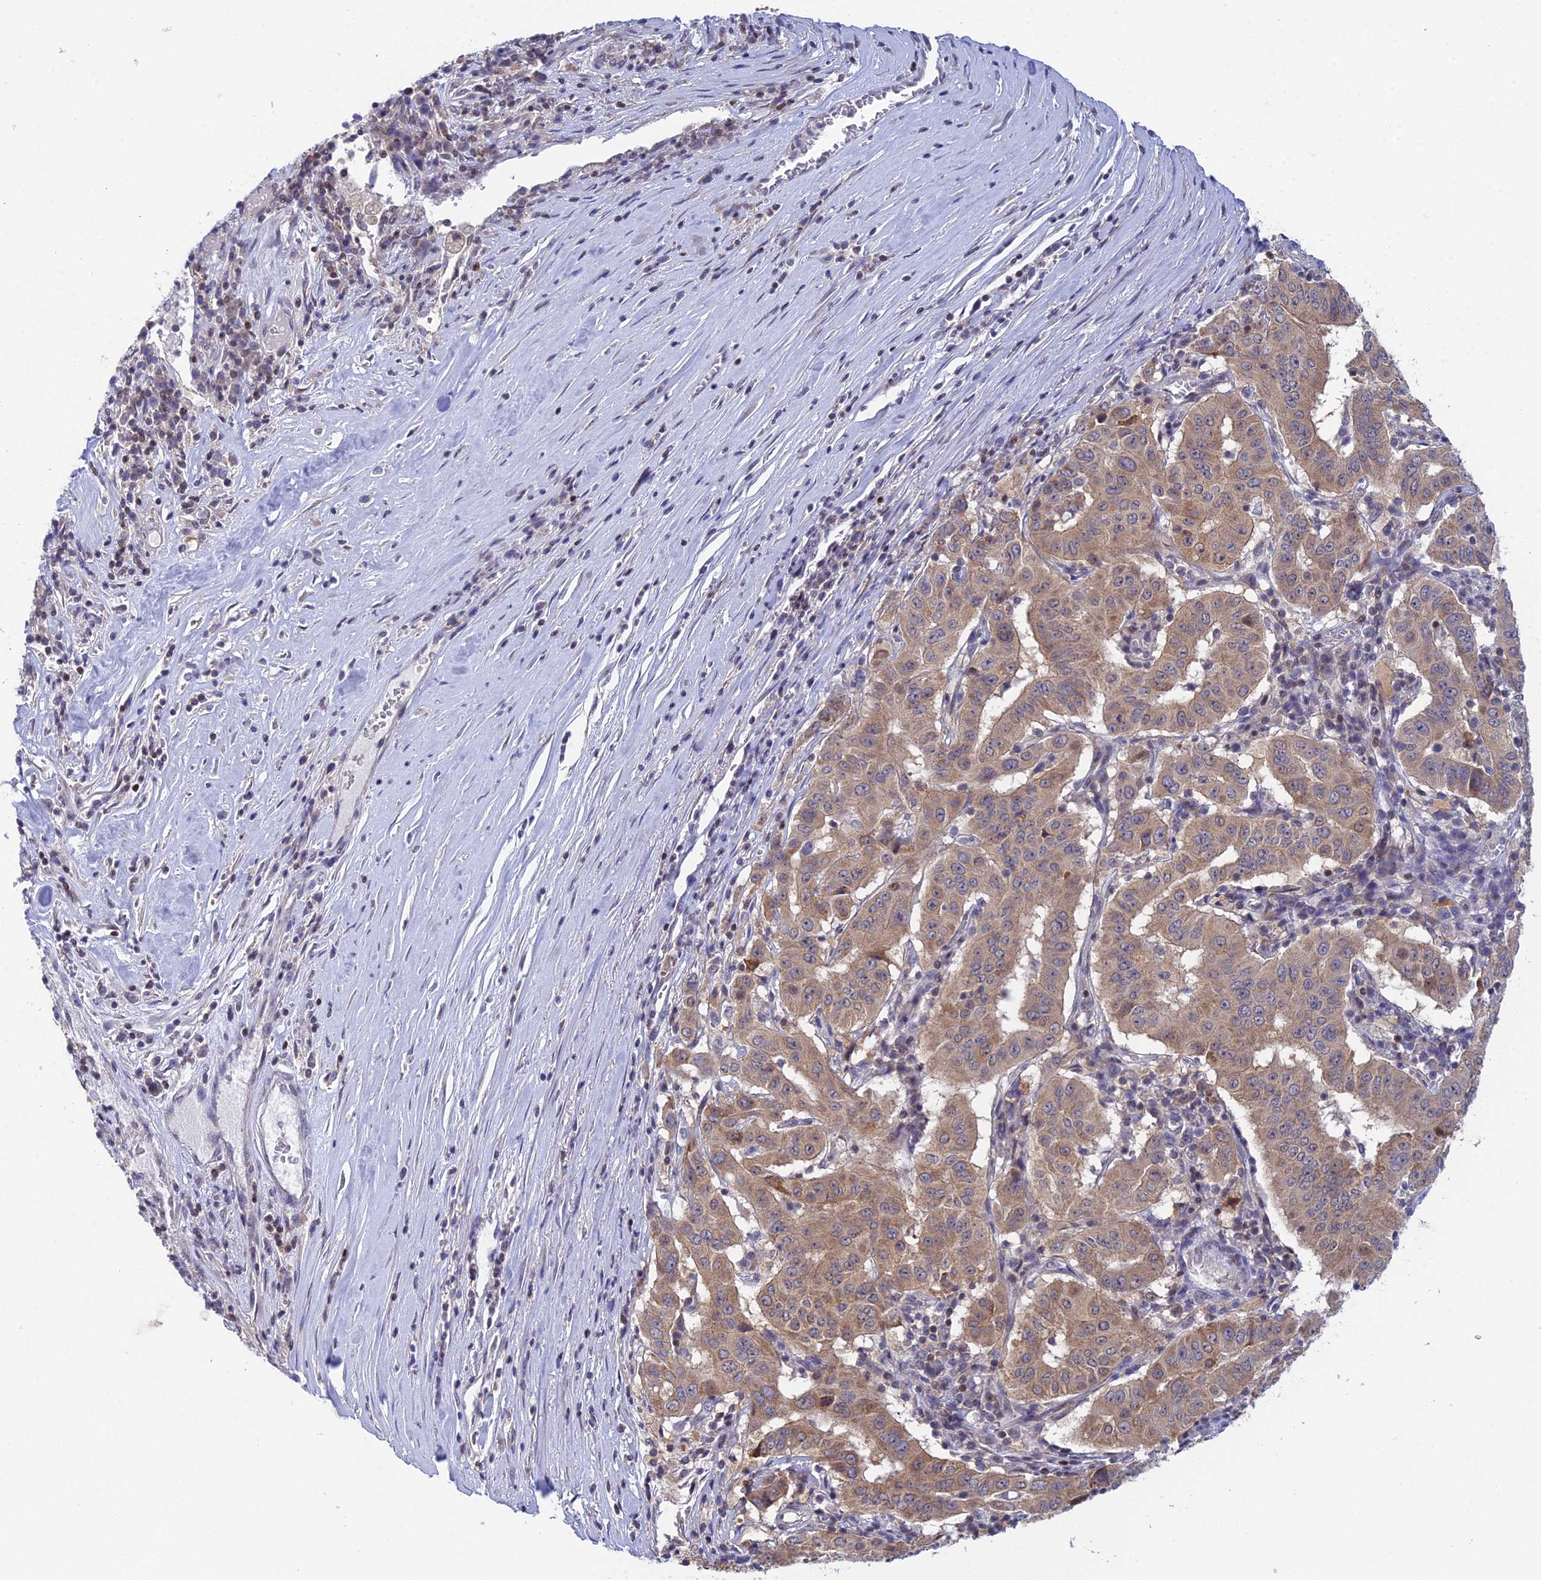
{"staining": {"intensity": "moderate", "quantity": ">75%", "location": "cytoplasmic/membranous"}, "tissue": "pancreatic cancer", "cell_type": "Tumor cells", "image_type": "cancer", "snomed": [{"axis": "morphology", "description": "Adenocarcinoma, NOS"}, {"axis": "topography", "description": "Pancreas"}], "caption": "DAB (3,3'-diaminobenzidine) immunohistochemical staining of human pancreatic cancer (adenocarcinoma) shows moderate cytoplasmic/membranous protein positivity in approximately >75% of tumor cells. (DAB IHC with brightfield microscopy, high magnification).", "gene": "ELOA2", "patient": {"sex": "male", "age": 63}}